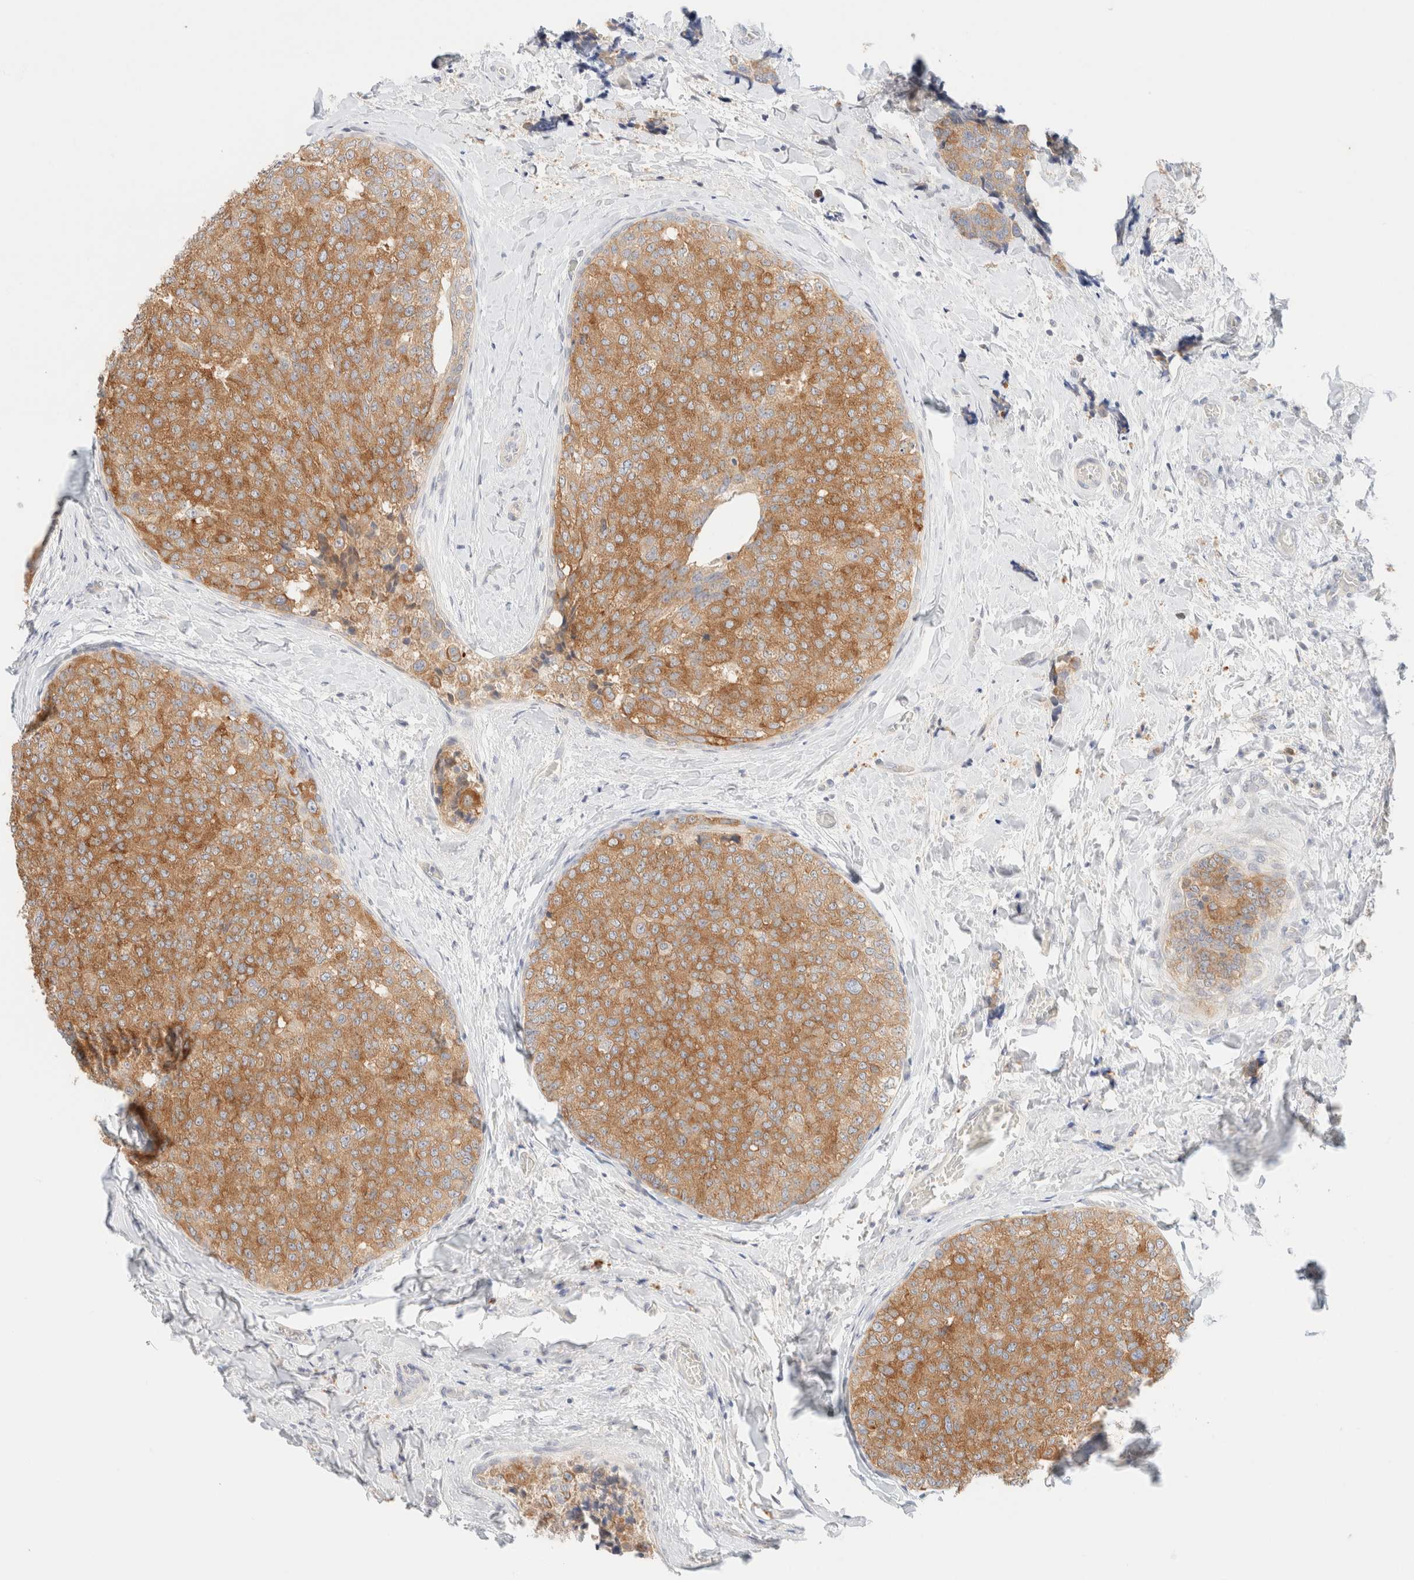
{"staining": {"intensity": "moderate", "quantity": ">75%", "location": "cytoplasmic/membranous"}, "tissue": "breast cancer", "cell_type": "Tumor cells", "image_type": "cancer", "snomed": [{"axis": "morphology", "description": "Normal tissue, NOS"}, {"axis": "morphology", "description": "Duct carcinoma"}, {"axis": "topography", "description": "Breast"}], "caption": "Breast cancer stained with IHC demonstrates moderate cytoplasmic/membranous expression in about >75% of tumor cells. (DAB (3,3'-diaminobenzidine) IHC, brown staining for protein, blue staining for nuclei).", "gene": "SGSM2", "patient": {"sex": "female", "age": 43}}